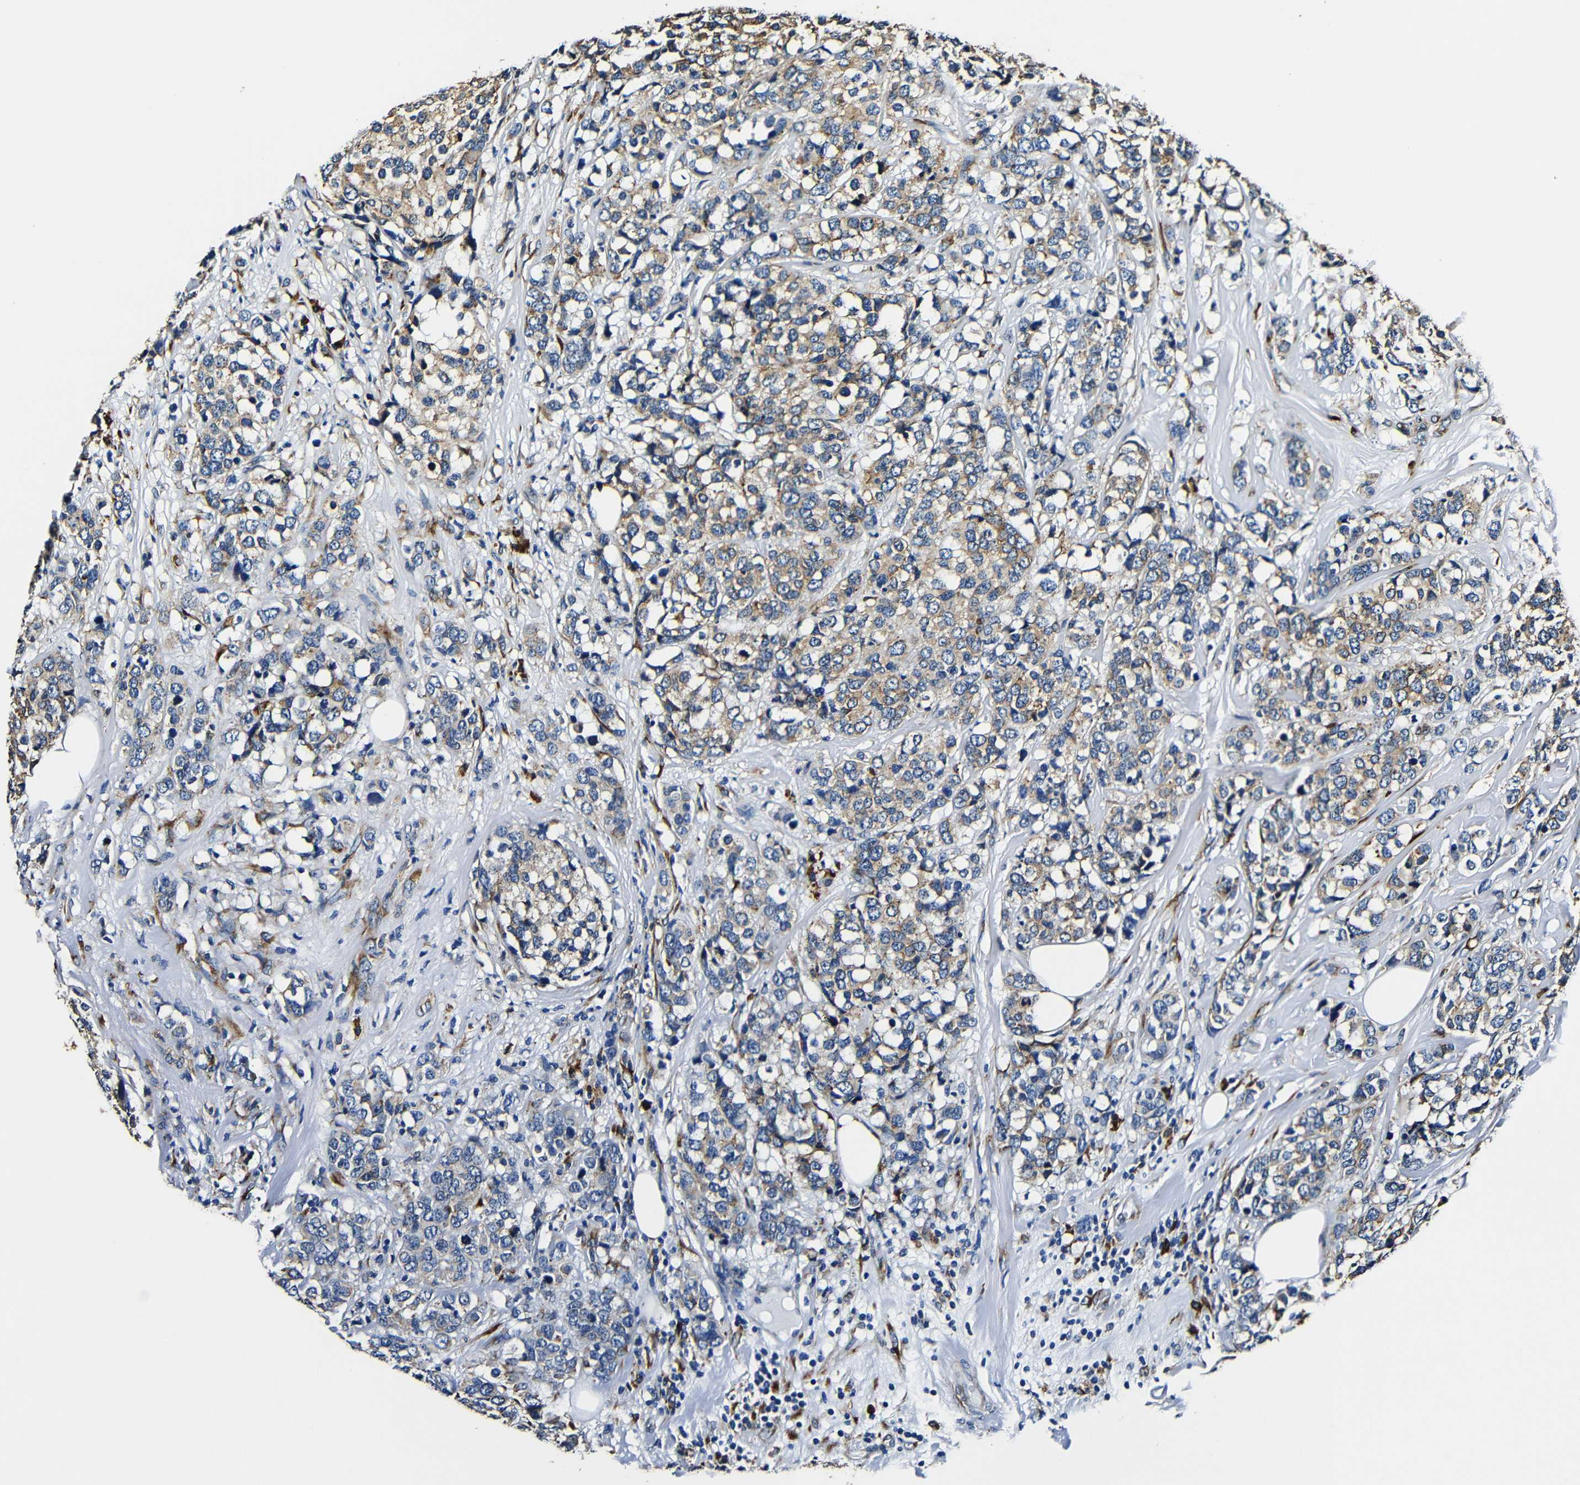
{"staining": {"intensity": "weak", "quantity": ">75%", "location": "cytoplasmic/membranous"}, "tissue": "breast cancer", "cell_type": "Tumor cells", "image_type": "cancer", "snomed": [{"axis": "morphology", "description": "Lobular carcinoma"}, {"axis": "topography", "description": "Breast"}], "caption": "This is a micrograph of immunohistochemistry staining of breast cancer (lobular carcinoma), which shows weak staining in the cytoplasmic/membranous of tumor cells.", "gene": "RRBP1", "patient": {"sex": "female", "age": 59}}